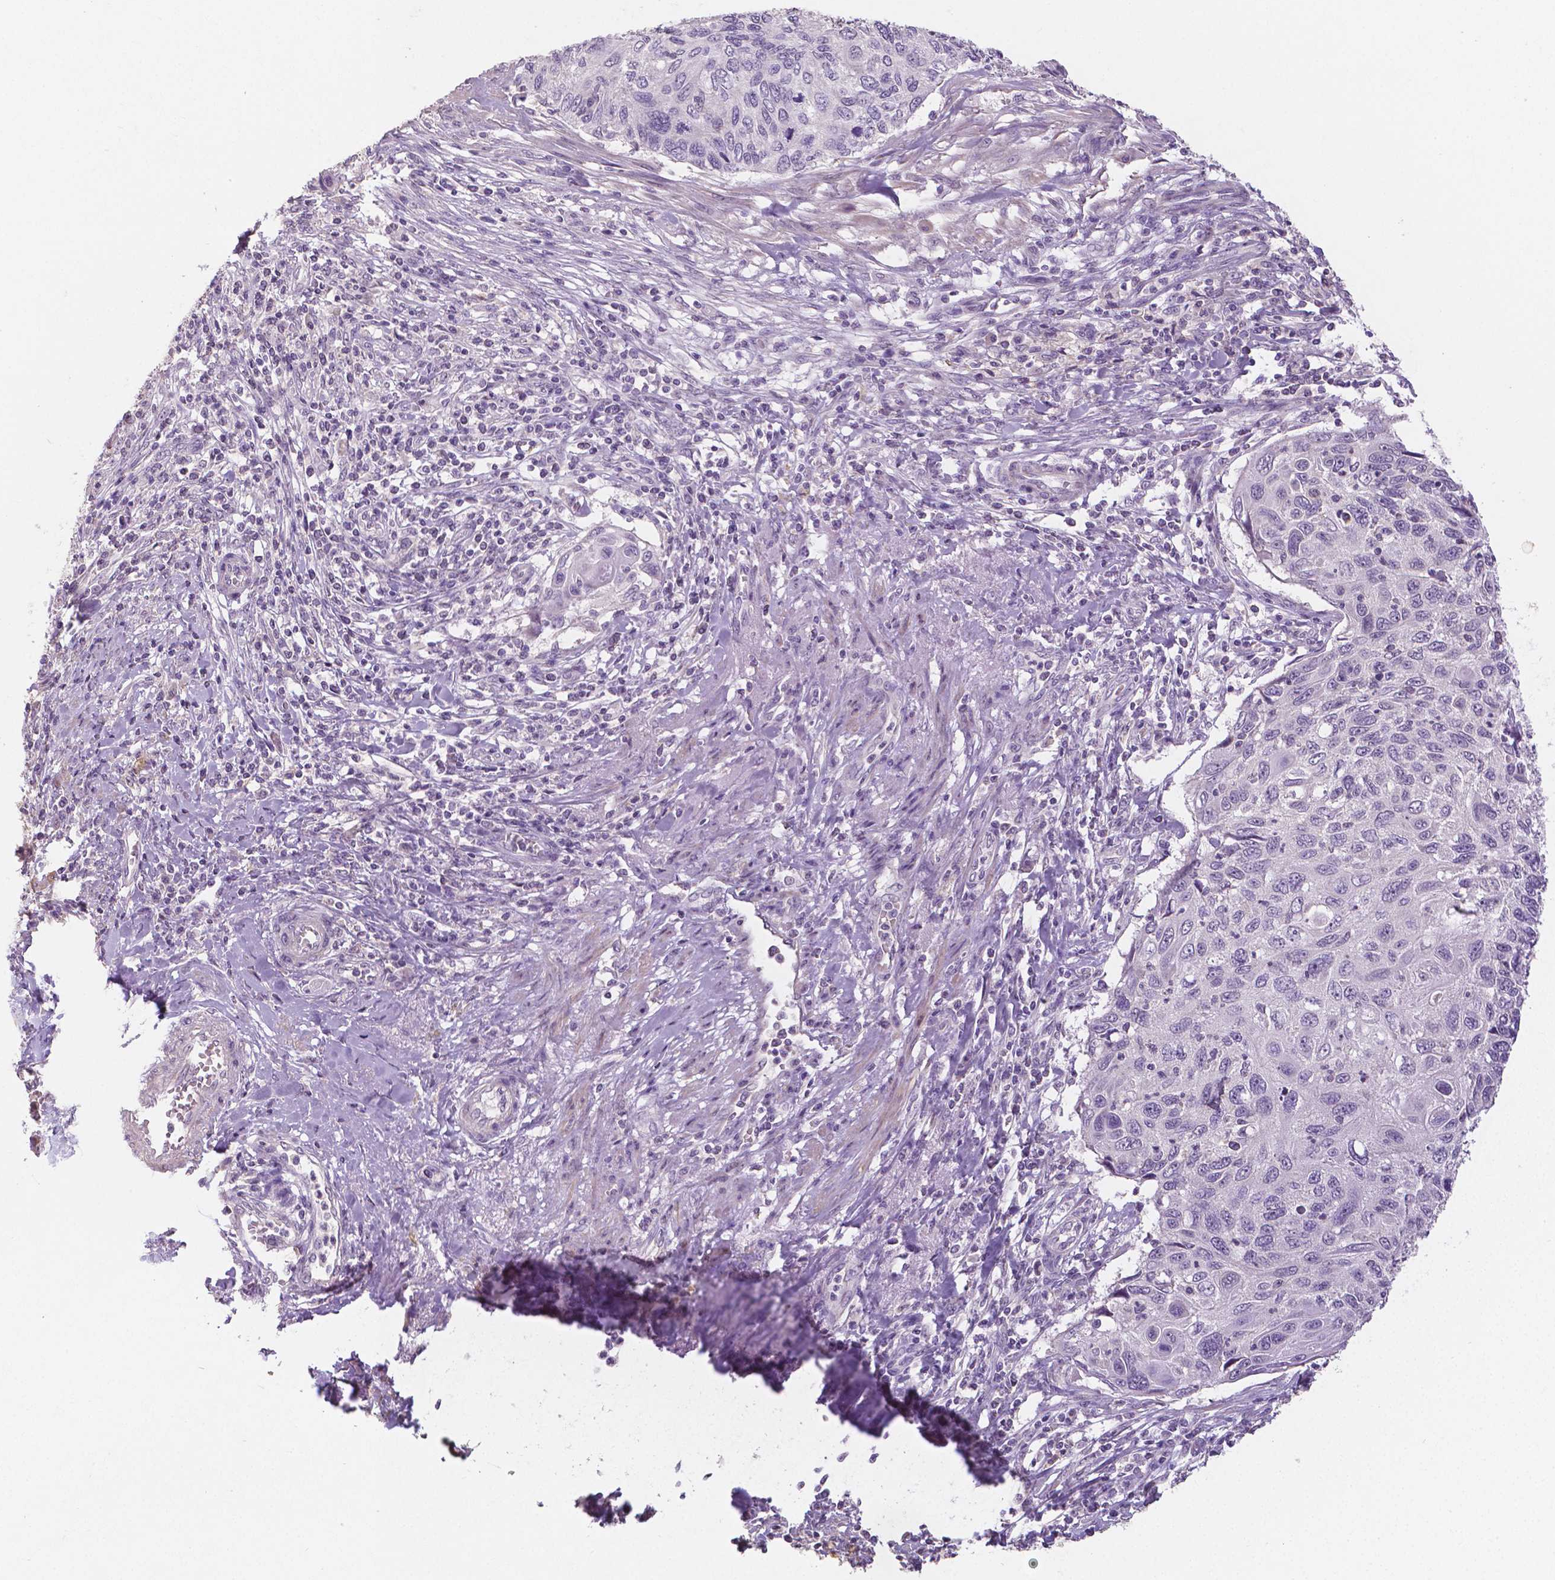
{"staining": {"intensity": "negative", "quantity": "none", "location": "none"}, "tissue": "cervical cancer", "cell_type": "Tumor cells", "image_type": "cancer", "snomed": [{"axis": "morphology", "description": "Squamous cell carcinoma, NOS"}, {"axis": "topography", "description": "Cervix"}], "caption": "IHC of human squamous cell carcinoma (cervical) displays no staining in tumor cells.", "gene": "CRMP1", "patient": {"sex": "female", "age": 70}}